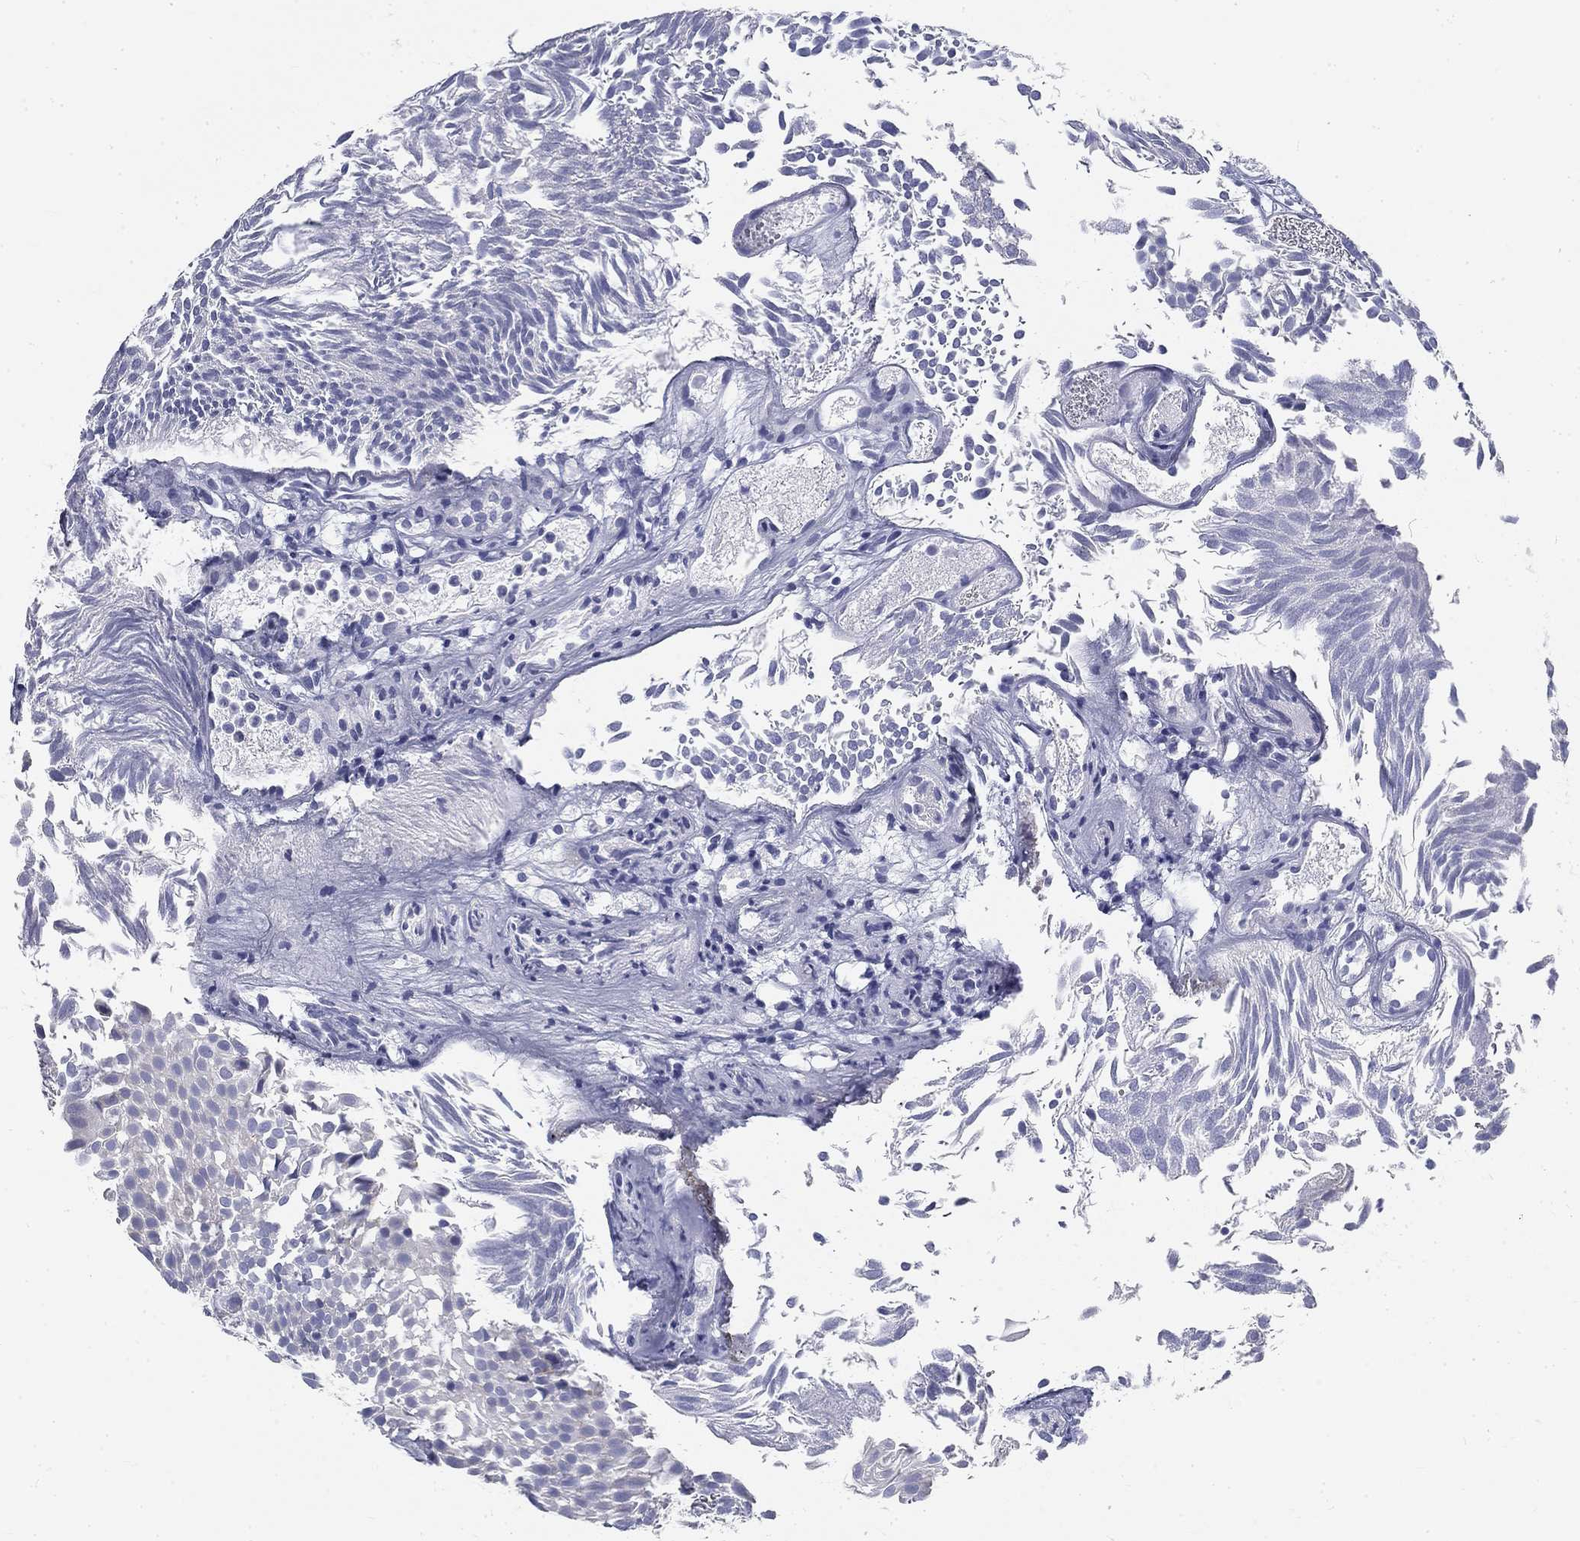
{"staining": {"intensity": "negative", "quantity": "none", "location": "none"}, "tissue": "urothelial cancer", "cell_type": "Tumor cells", "image_type": "cancer", "snomed": [{"axis": "morphology", "description": "Urothelial carcinoma, Low grade"}, {"axis": "topography", "description": "Urinary bladder"}], "caption": "The photomicrograph displays no significant positivity in tumor cells of urothelial cancer.", "gene": "GALNTL5", "patient": {"sex": "male", "age": 52}}